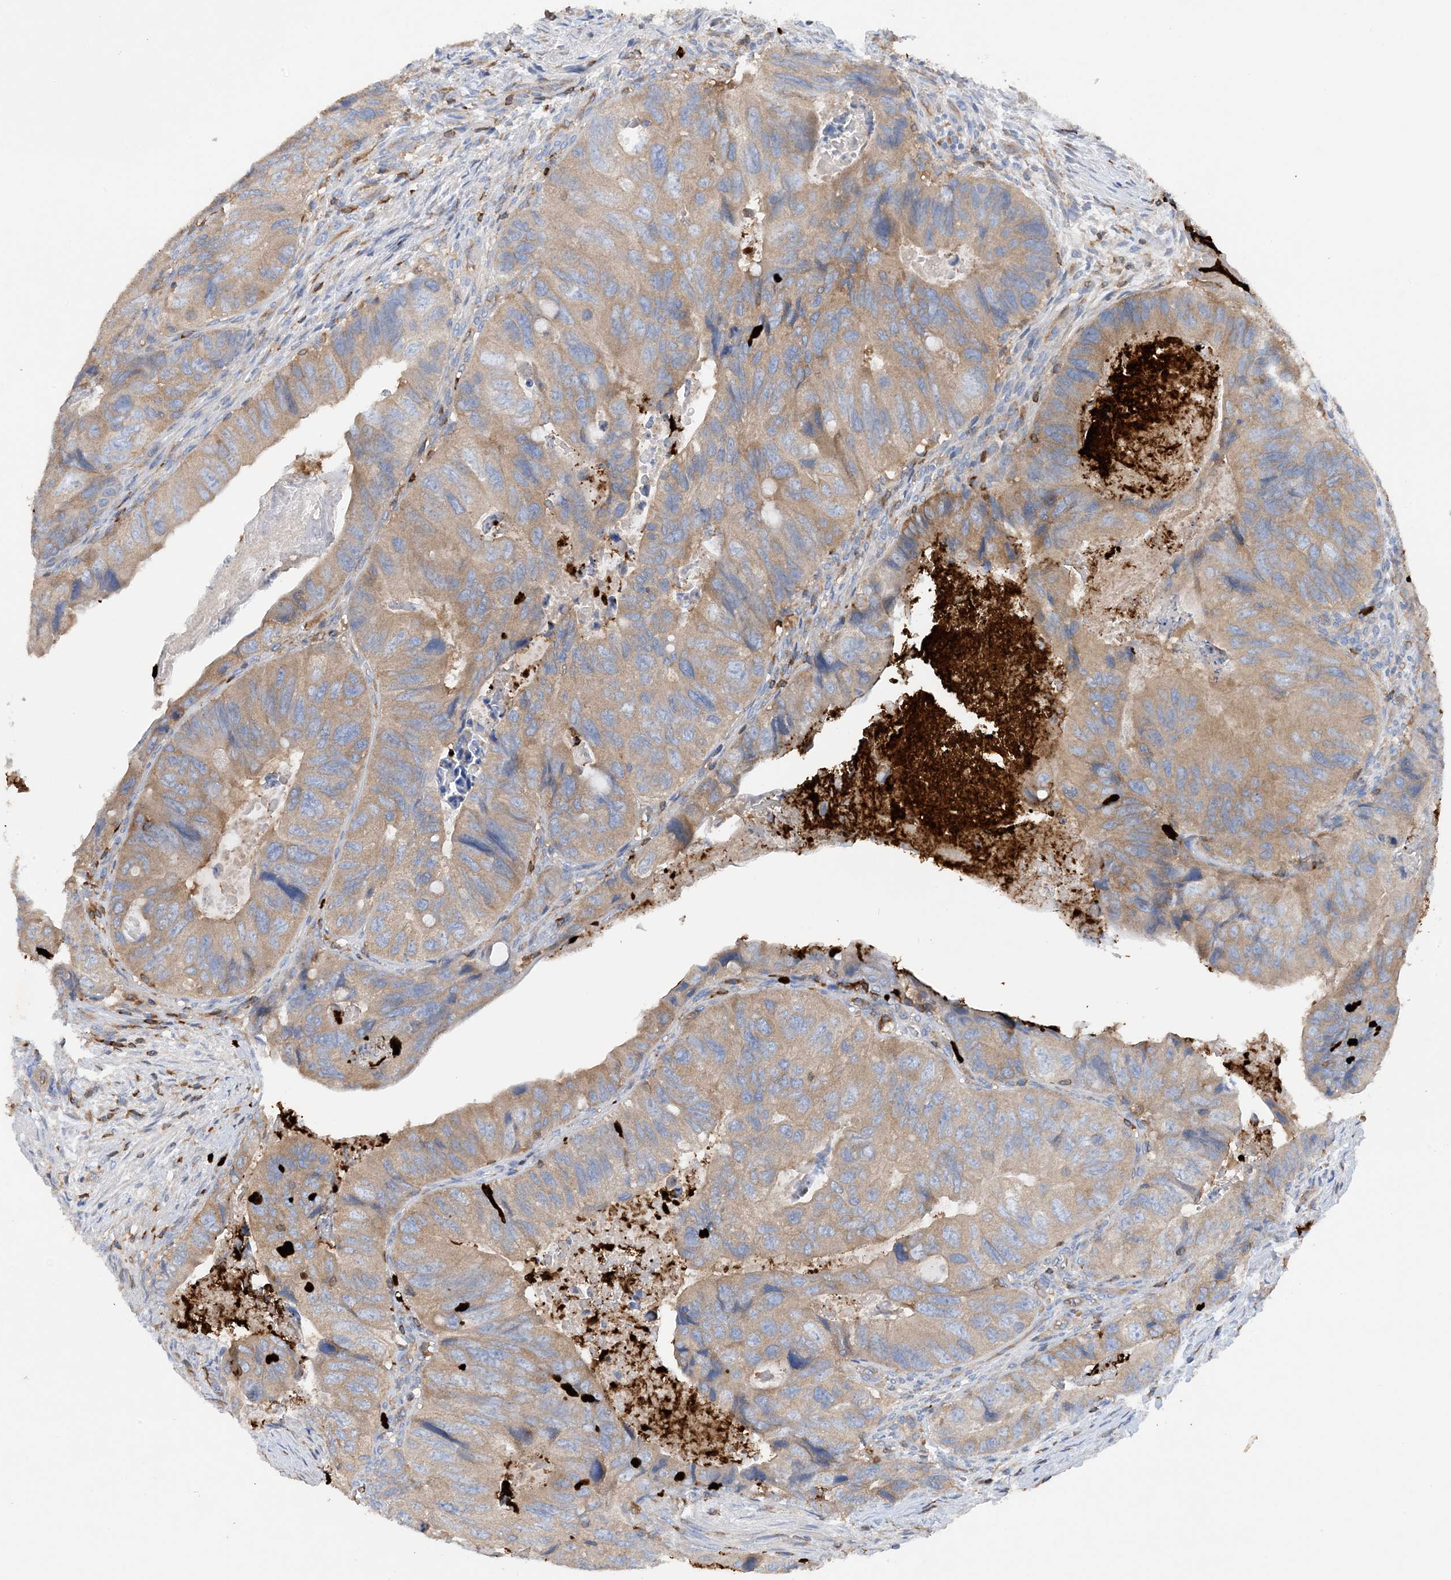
{"staining": {"intensity": "weak", "quantity": "25%-75%", "location": "cytoplasmic/membranous"}, "tissue": "colorectal cancer", "cell_type": "Tumor cells", "image_type": "cancer", "snomed": [{"axis": "morphology", "description": "Adenocarcinoma, NOS"}, {"axis": "topography", "description": "Rectum"}], "caption": "A brown stain highlights weak cytoplasmic/membranous expression of a protein in human colorectal cancer (adenocarcinoma) tumor cells.", "gene": "PHACTR2", "patient": {"sex": "male", "age": 63}}